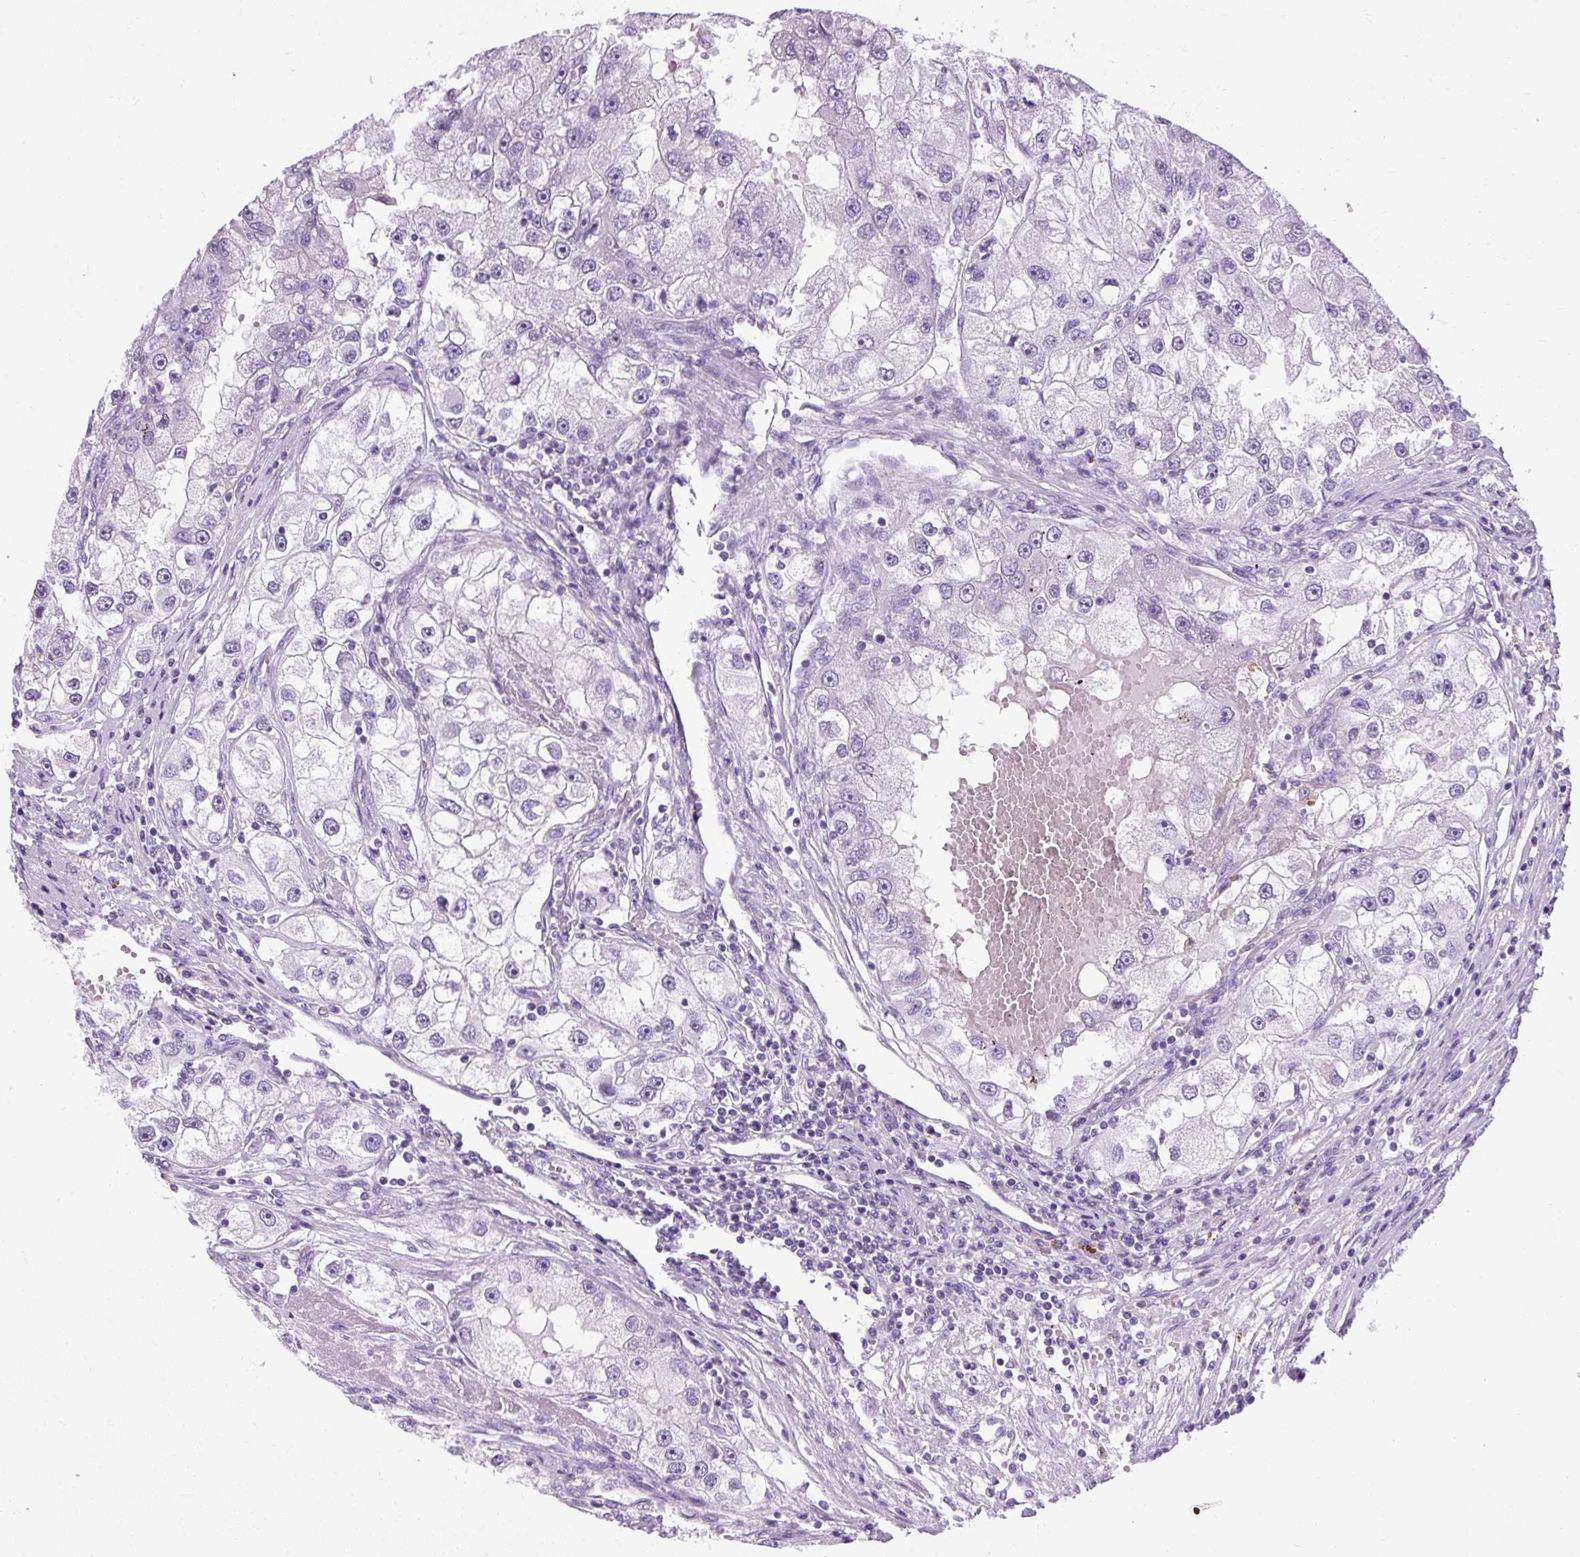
{"staining": {"intensity": "negative", "quantity": "none", "location": "none"}, "tissue": "renal cancer", "cell_type": "Tumor cells", "image_type": "cancer", "snomed": [{"axis": "morphology", "description": "Adenocarcinoma, NOS"}, {"axis": "topography", "description": "Kidney"}], "caption": "Immunohistochemistry photomicrograph of neoplastic tissue: human renal cancer (adenocarcinoma) stained with DAB (3,3'-diaminobenzidine) exhibits no significant protein staining in tumor cells.", "gene": "B3GNT4", "patient": {"sex": "male", "age": 63}}